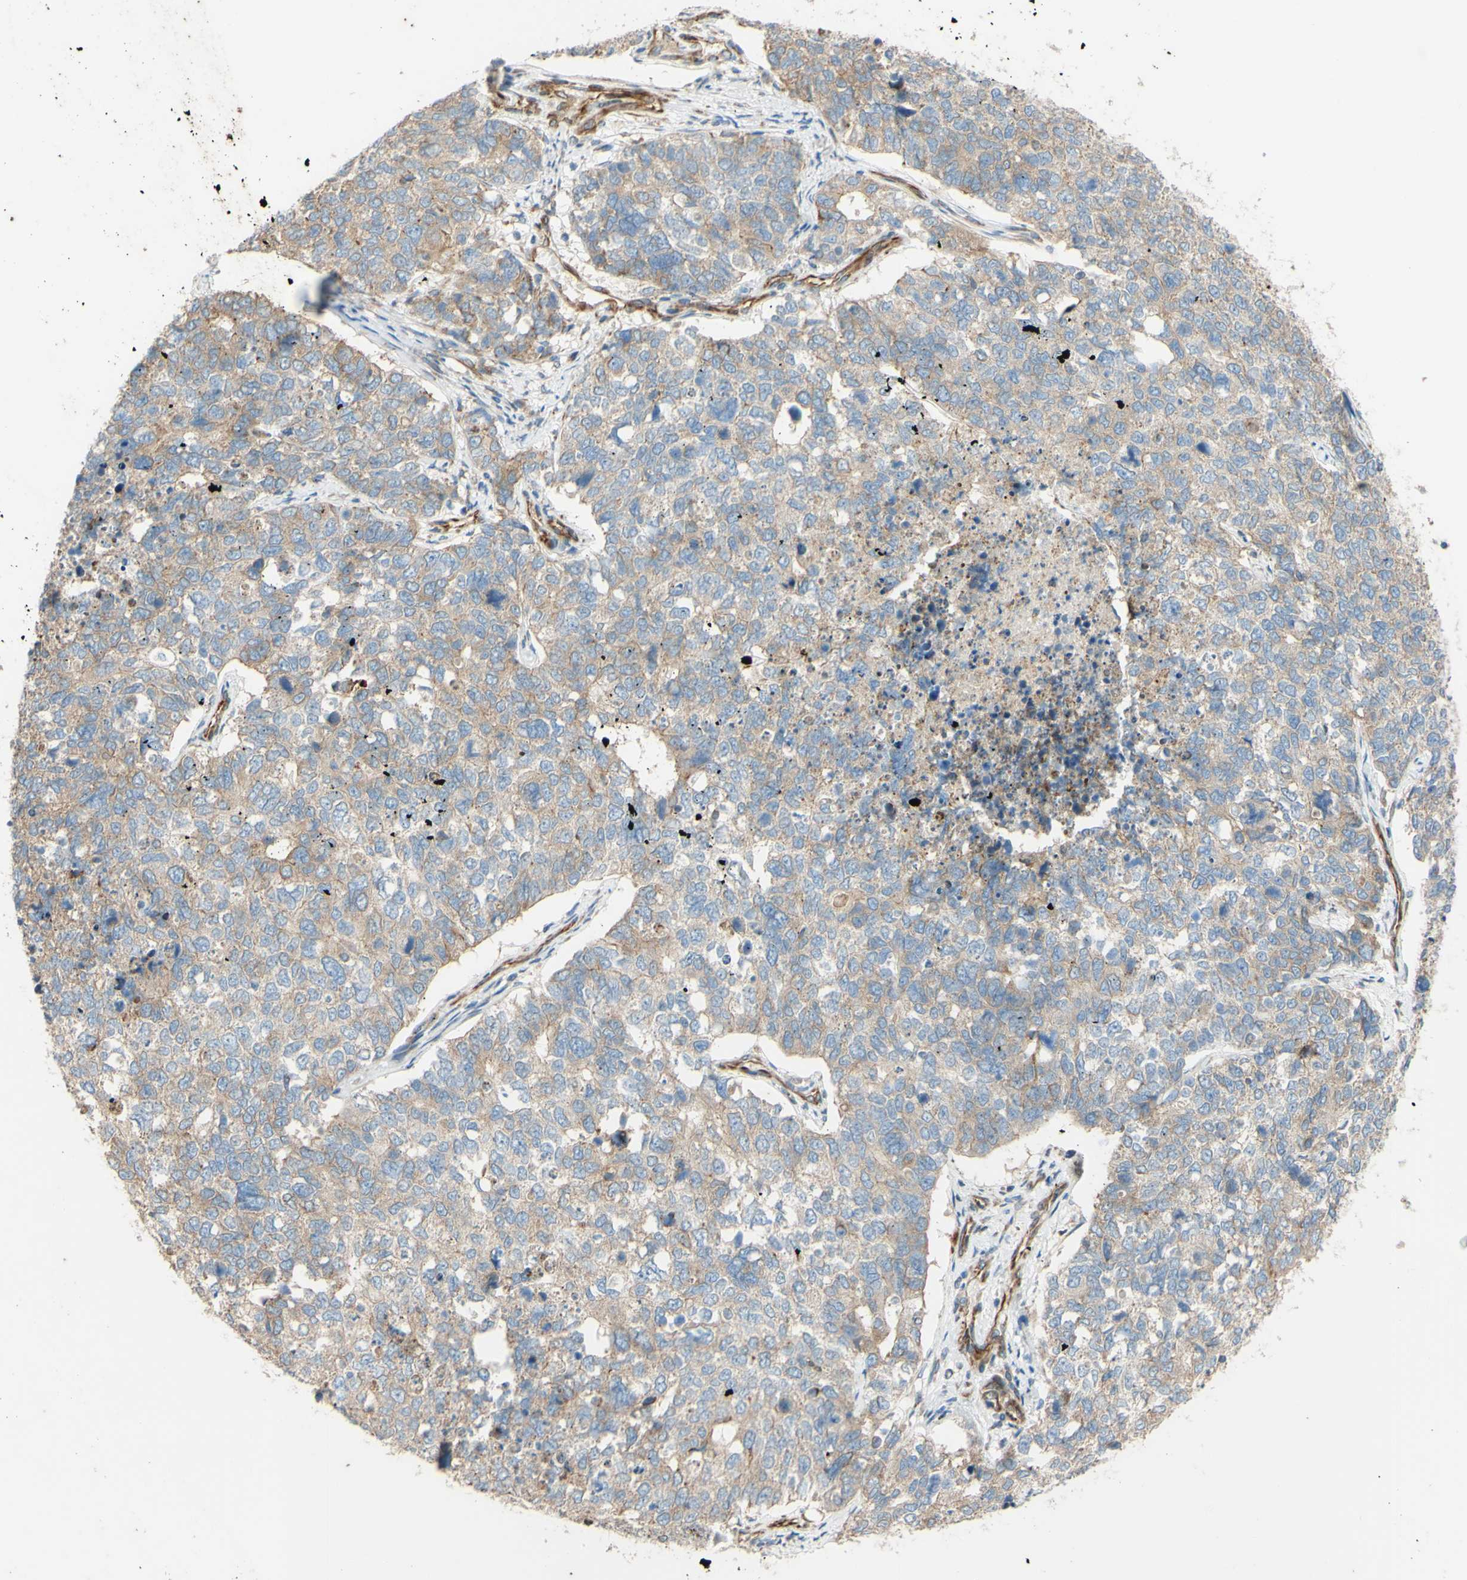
{"staining": {"intensity": "weak", "quantity": ">75%", "location": "cytoplasmic/membranous"}, "tissue": "cervical cancer", "cell_type": "Tumor cells", "image_type": "cancer", "snomed": [{"axis": "morphology", "description": "Squamous cell carcinoma, NOS"}, {"axis": "topography", "description": "Cervix"}], "caption": "Immunohistochemical staining of cervical squamous cell carcinoma displays low levels of weak cytoplasmic/membranous protein expression in about >75% of tumor cells.", "gene": "C1orf43", "patient": {"sex": "female", "age": 63}}